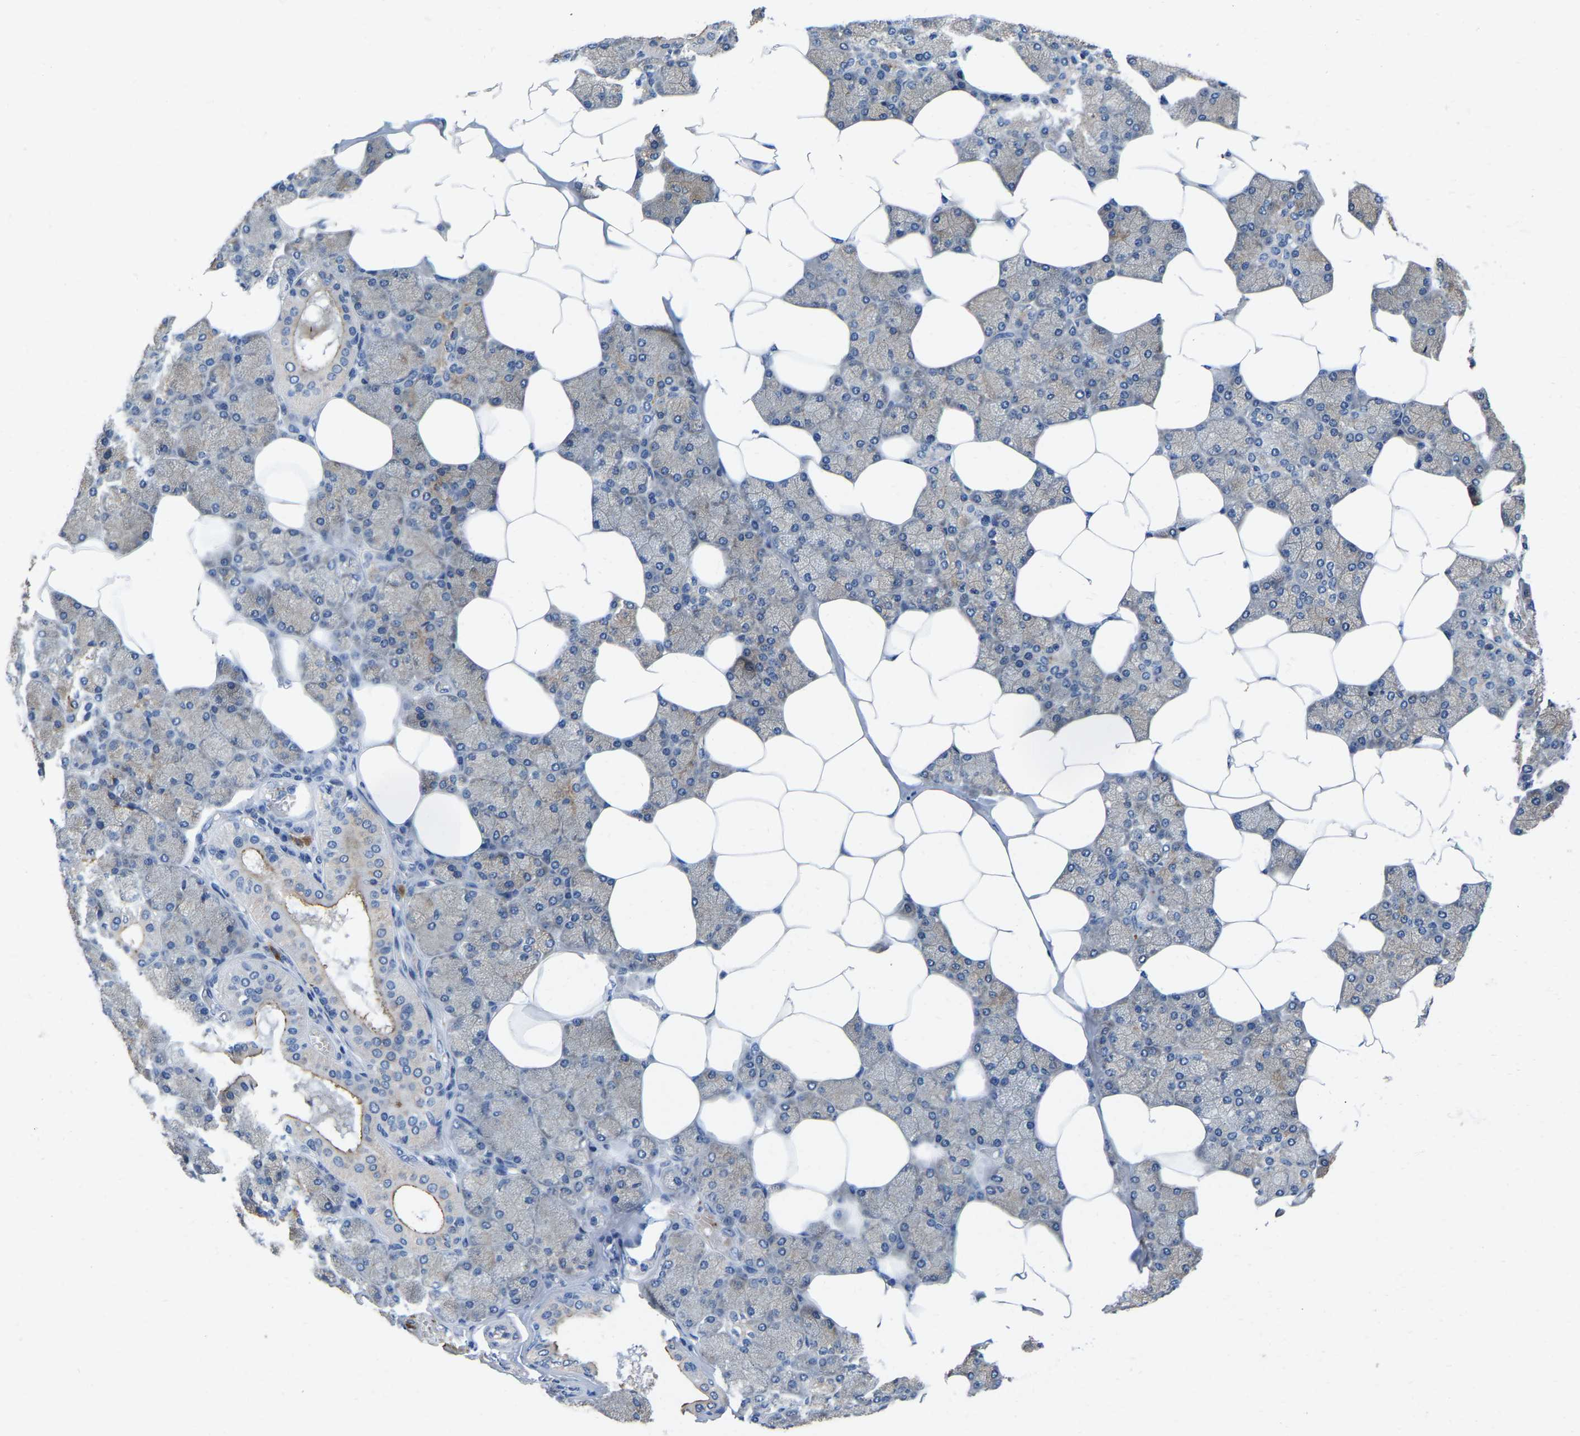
{"staining": {"intensity": "moderate", "quantity": "25%-75%", "location": "cytoplasmic/membranous"}, "tissue": "salivary gland", "cell_type": "Glandular cells", "image_type": "normal", "snomed": [{"axis": "morphology", "description": "Normal tissue, NOS"}, {"axis": "topography", "description": "Salivary gland"}], "caption": "IHC staining of unremarkable salivary gland, which demonstrates medium levels of moderate cytoplasmic/membranous expression in about 25%-75% of glandular cells indicating moderate cytoplasmic/membranous protein positivity. The staining was performed using DAB (3,3'-diaminobenzidine) (brown) for protein detection and nuclei were counterstained in hematoxylin (blue).", "gene": "RAB27B", "patient": {"sex": "male", "age": 62}}